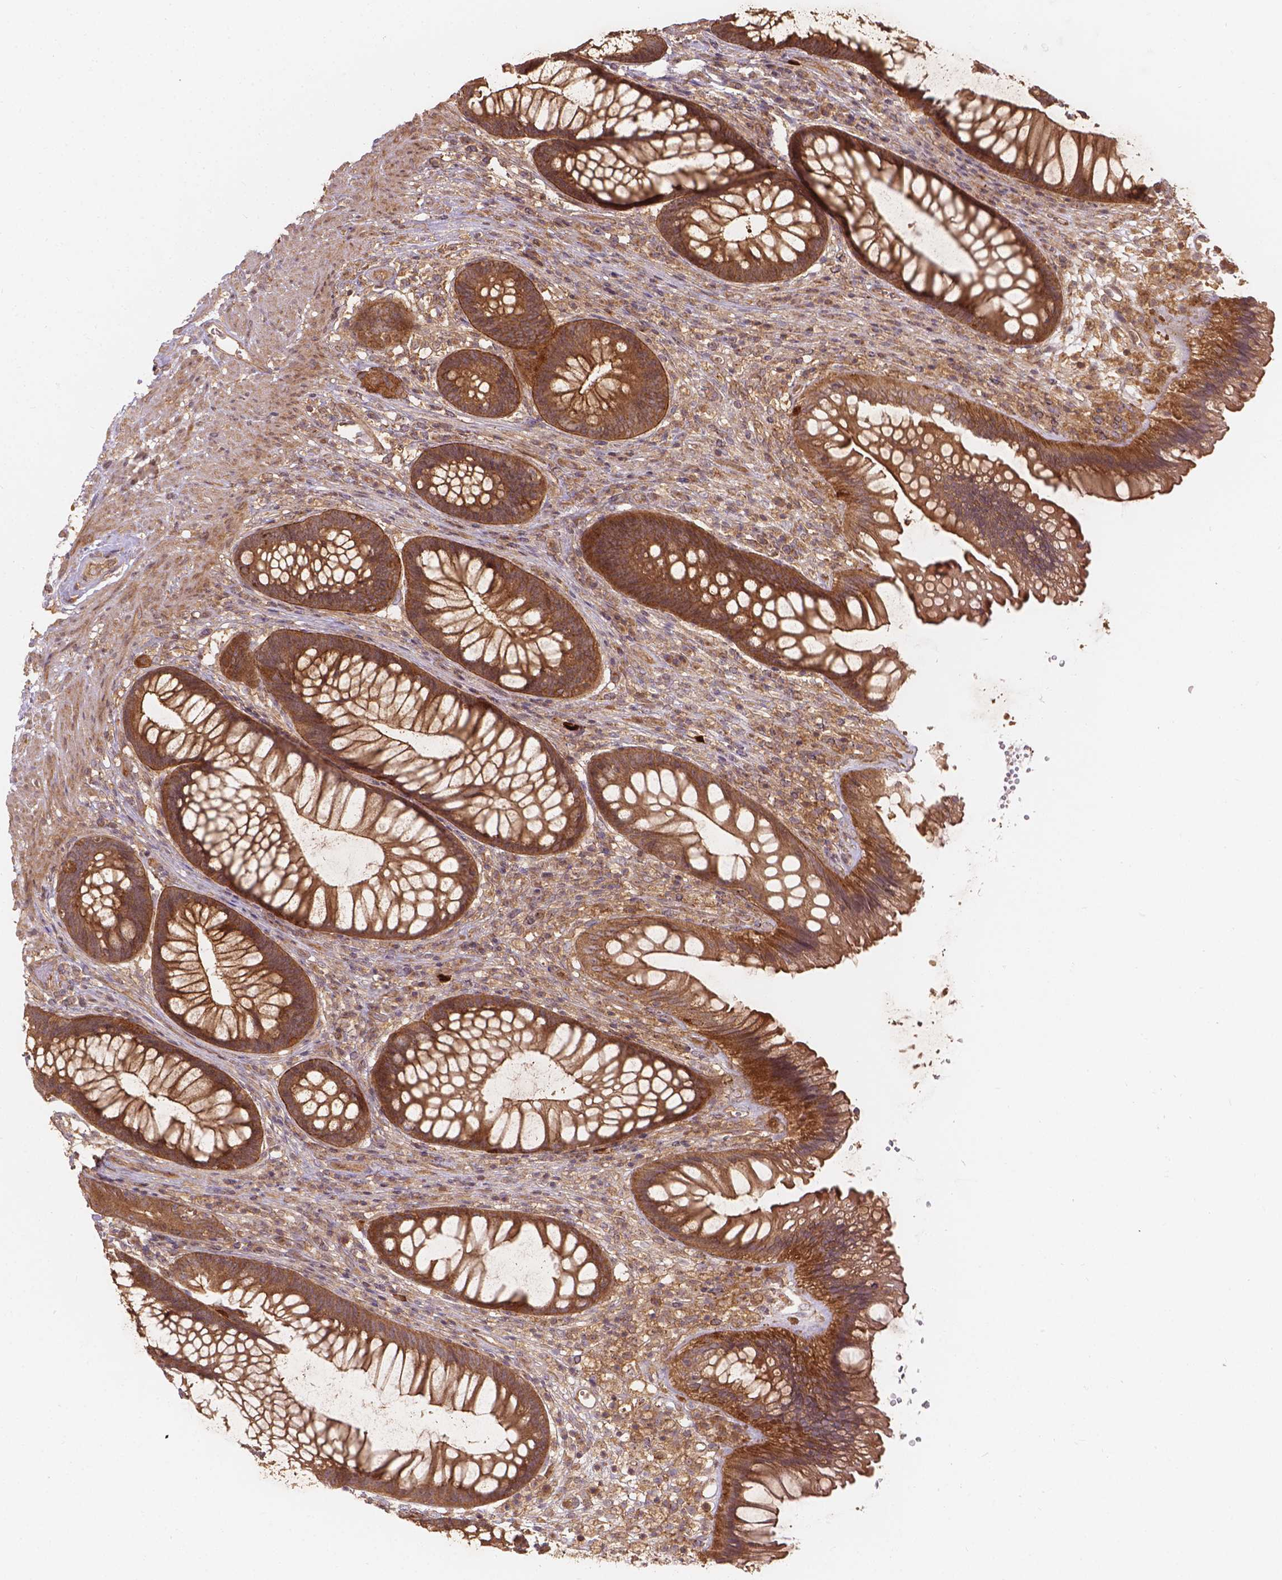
{"staining": {"intensity": "strong", "quantity": ">75%", "location": "cytoplasmic/membranous"}, "tissue": "rectum", "cell_type": "Glandular cells", "image_type": "normal", "snomed": [{"axis": "morphology", "description": "Normal tissue, NOS"}, {"axis": "topography", "description": "Smooth muscle"}, {"axis": "topography", "description": "Rectum"}], "caption": "IHC staining of benign rectum, which exhibits high levels of strong cytoplasmic/membranous expression in approximately >75% of glandular cells indicating strong cytoplasmic/membranous protein staining. The staining was performed using DAB (3,3'-diaminobenzidine) (brown) for protein detection and nuclei were counterstained in hematoxylin (blue).", "gene": "XPR1", "patient": {"sex": "male", "age": 53}}